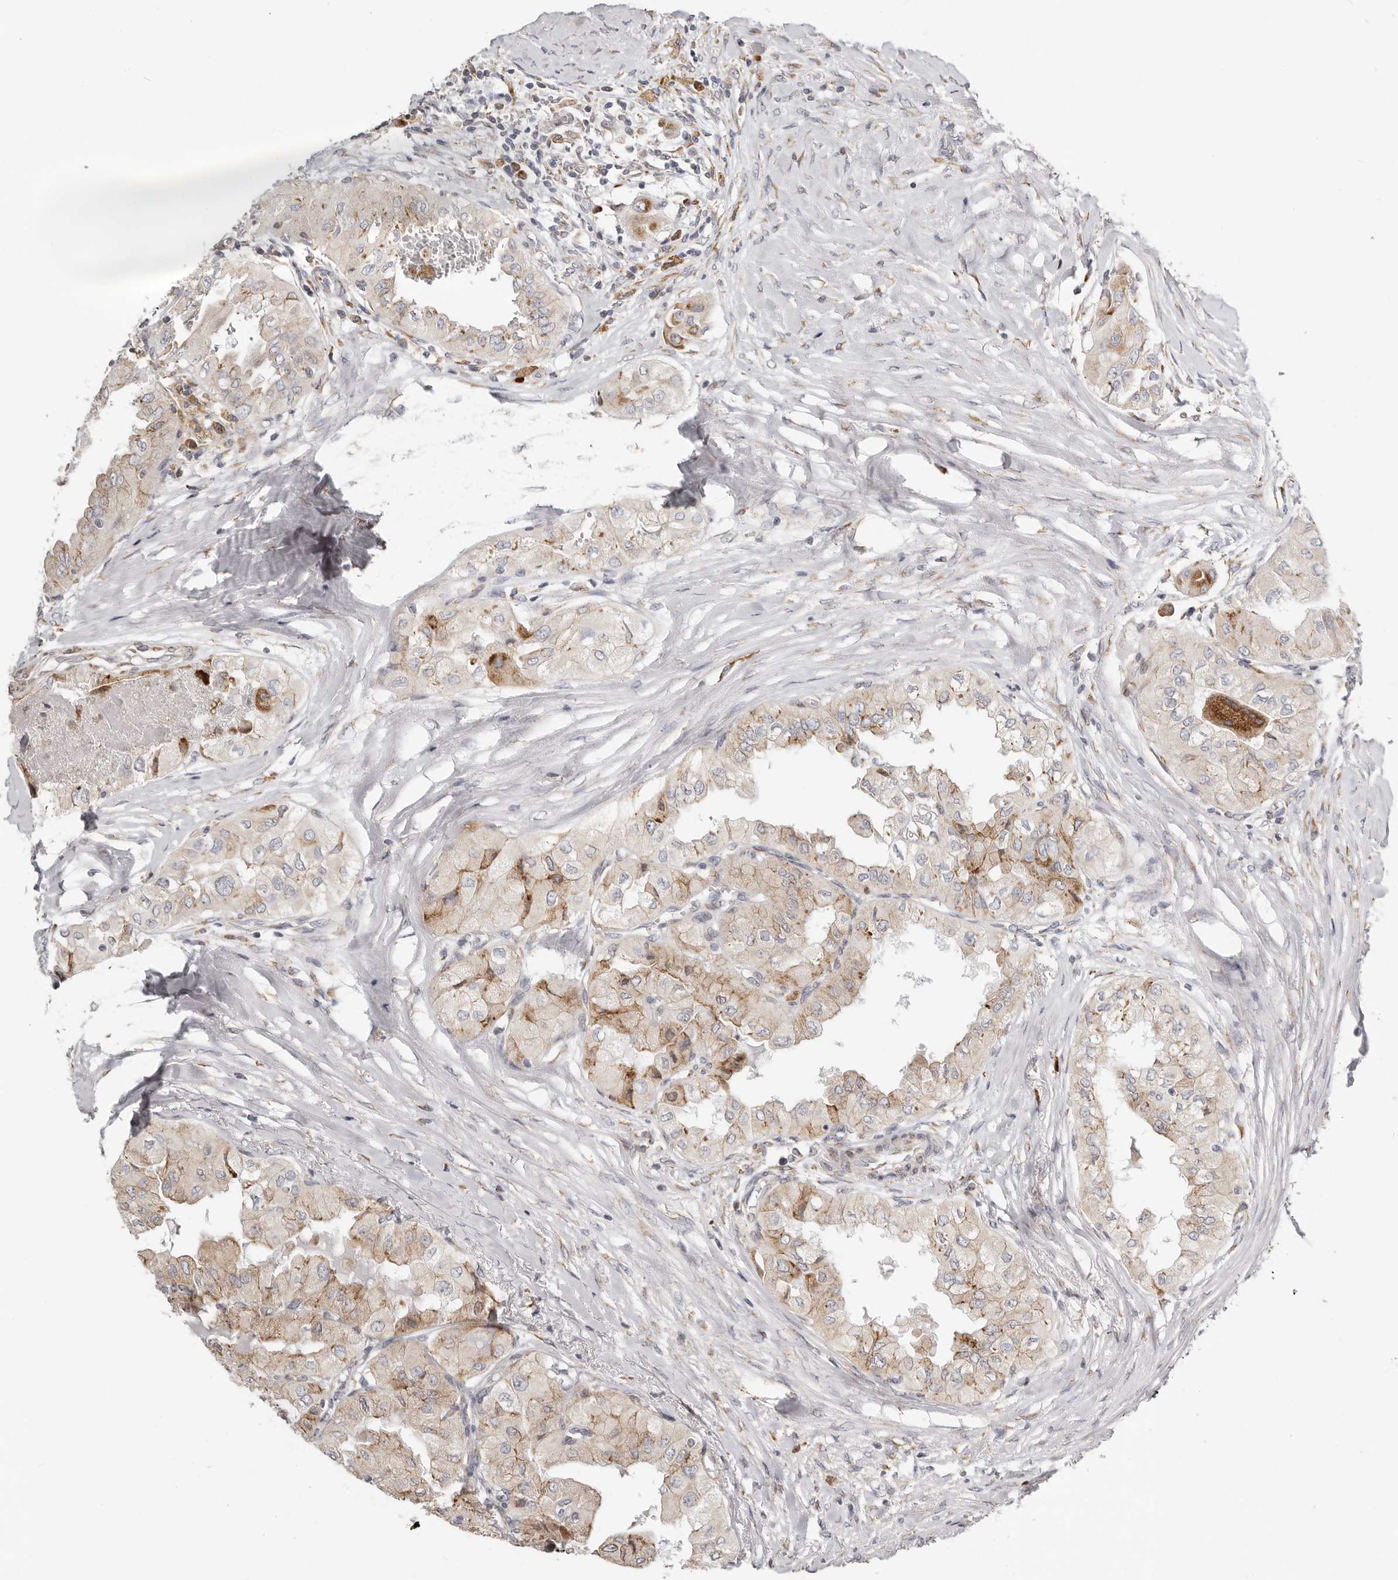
{"staining": {"intensity": "weak", "quantity": "25%-75%", "location": "cytoplasmic/membranous"}, "tissue": "thyroid cancer", "cell_type": "Tumor cells", "image_type": "cancer", "snomed": [{"axis": "morphology", "description": "Papillary adenocarcinoma, NOS"}, {"axis": "topography", "description": "Thyroid gland"}], "caption": "The image demonstrates a brown stain indicating the presence of a protein in the cytoplasmic/membranous of tumor cells in thyroid papillary adenocarcinoma. The staining was performed using DAB (3,3'-diaminobenzidine) to visualize the protein expression in brown, while the nuclei were stained in blue with hematoxylin (Magnification: 20x).", "gene": "IL32", "patient": {"sex": "female", "age": 59}}